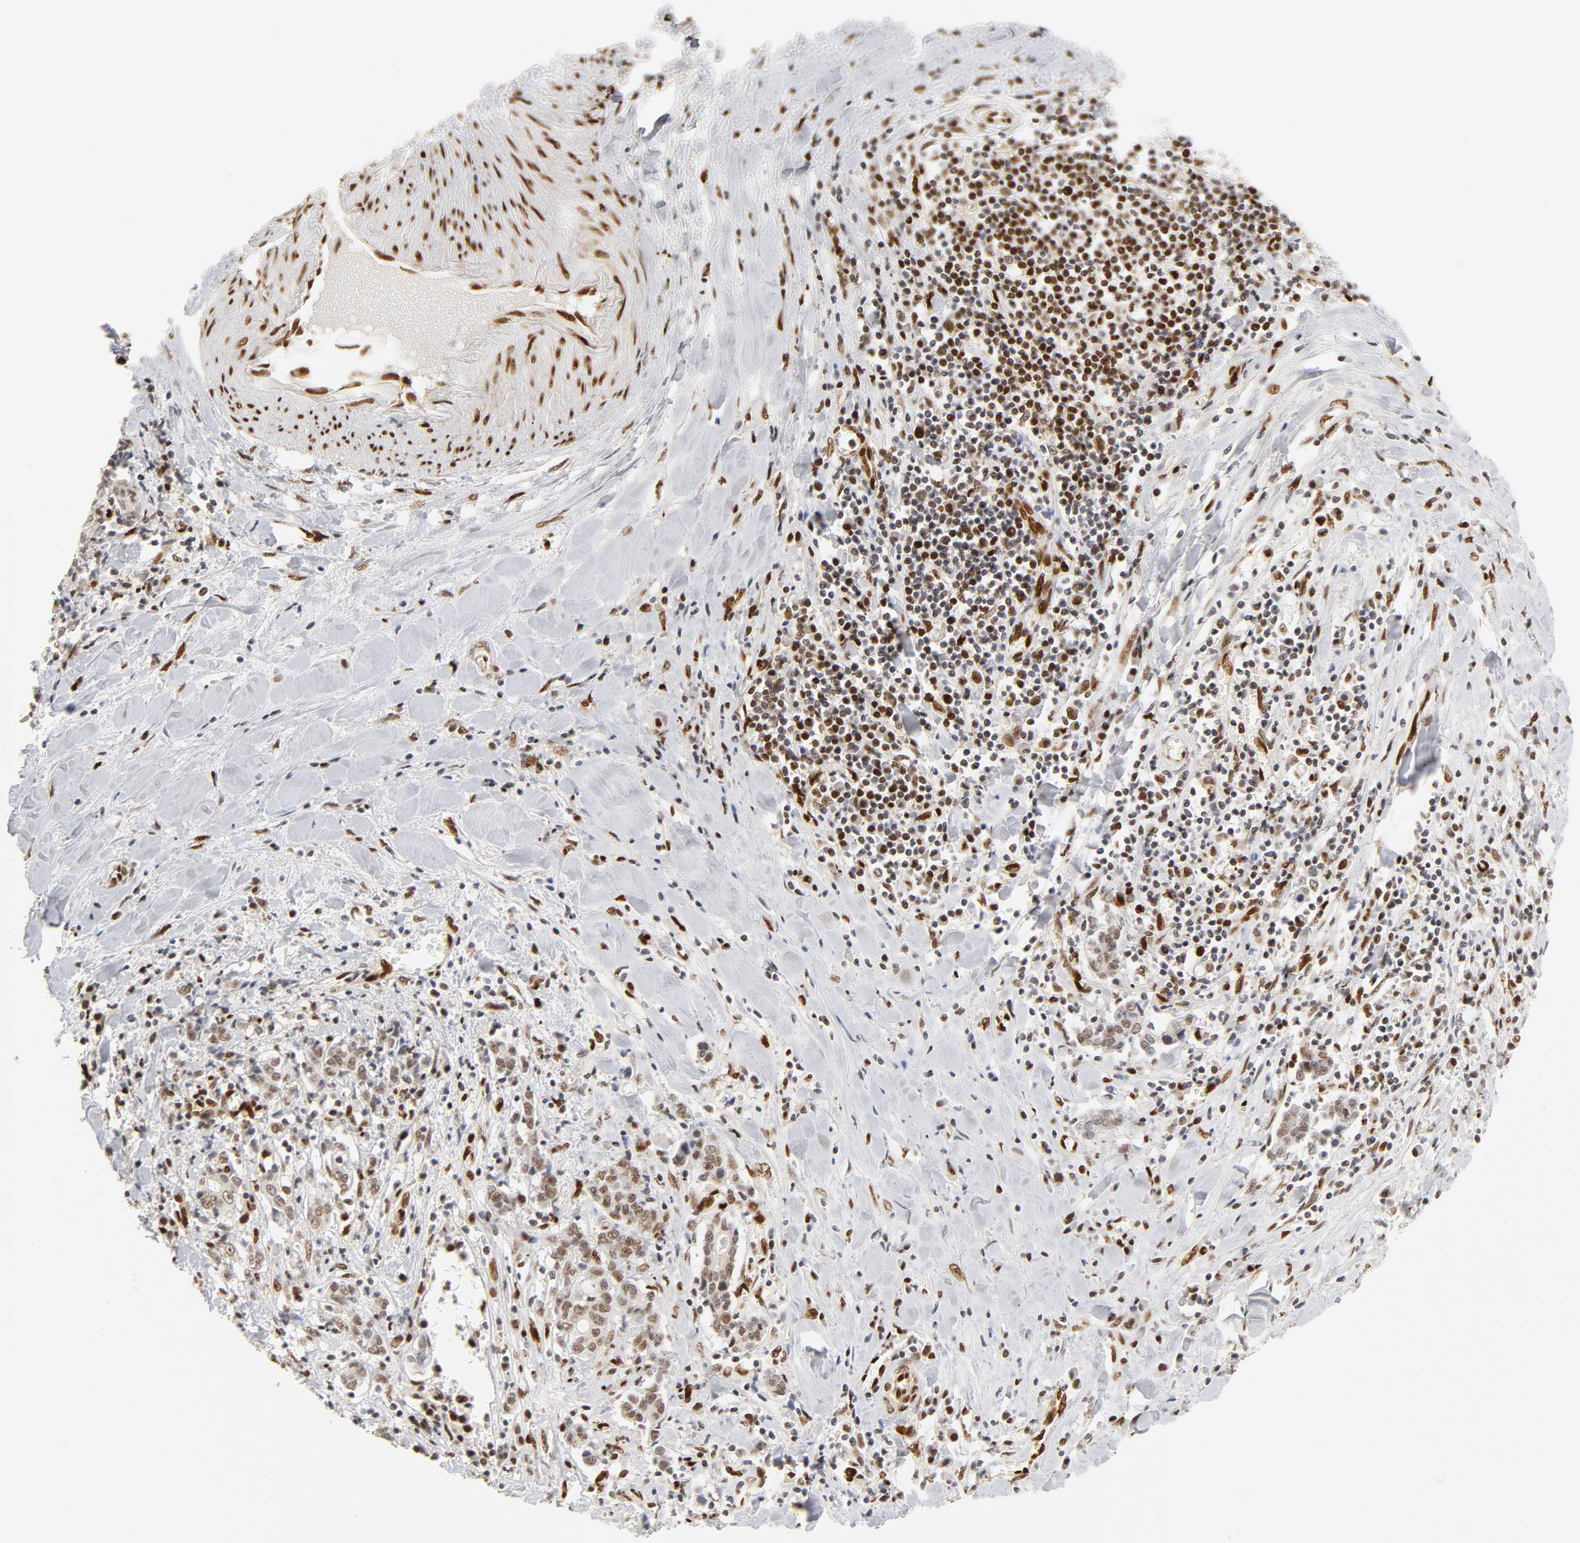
{"staining": {"intensity": "moderate", "quantity": ">75%", "location": "nuclear"}, "tissue": "liver cancer", "cell_type": "Tumor cells", "image_type": "cancer", "snomed": [{"axis": "morphology", "description": "Cholangiocarcinoma"}, {"axis": "topography", "description": "Liver"}], "caption": "Human liver cholangiocarcinoma stained for a protein (brown) displays moderate nuclear positive staining in about >75% of tumor cells.", "gene": "MEF2A", "patient": {"sex": "male", "age": 57}}